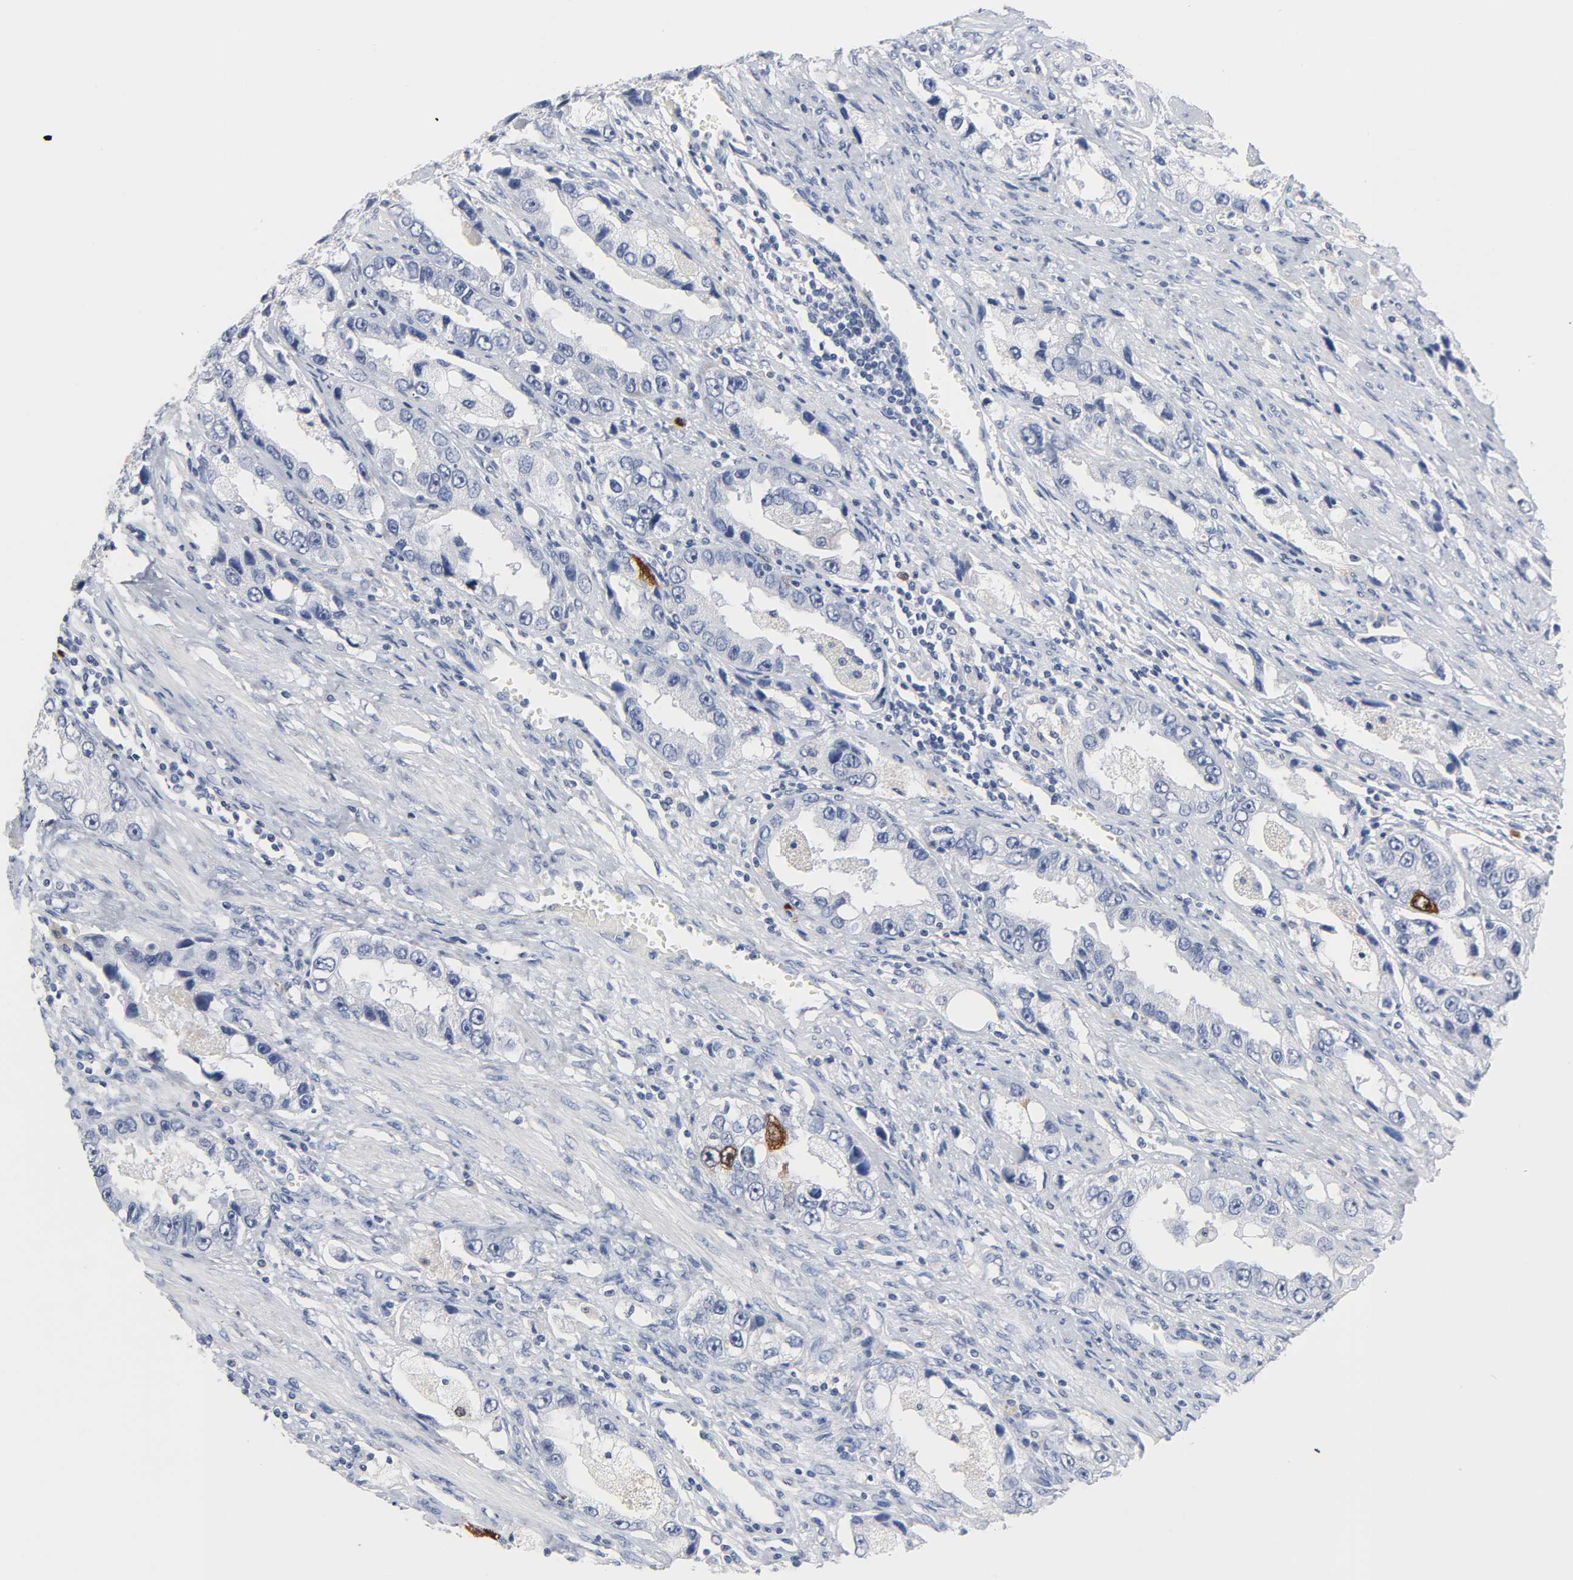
{"staining": {"intensity": "moderate", "quantity": "<25%", "location": "cytoplasmic/membranous,nuclear"}, "tissue": "prostate cancer", "cell_type": "Tumor cells", "image_type": "cancer", "snomed": [{"axis": "morphology", "description": "Adenocarcinoma, High grade"}, {"axis": "topography", "description": "Prostate"}], "caption": "A photomicrograph showing moderate cytoplasmic/membranous and nuclear positivity in about <25% of tumor cells in prostate adenocarcinoma (high-grade), as visualized by brown immunohistochemical staining.", "gene": "CDC20", "patient": {"sex": "male", "age": 63}}